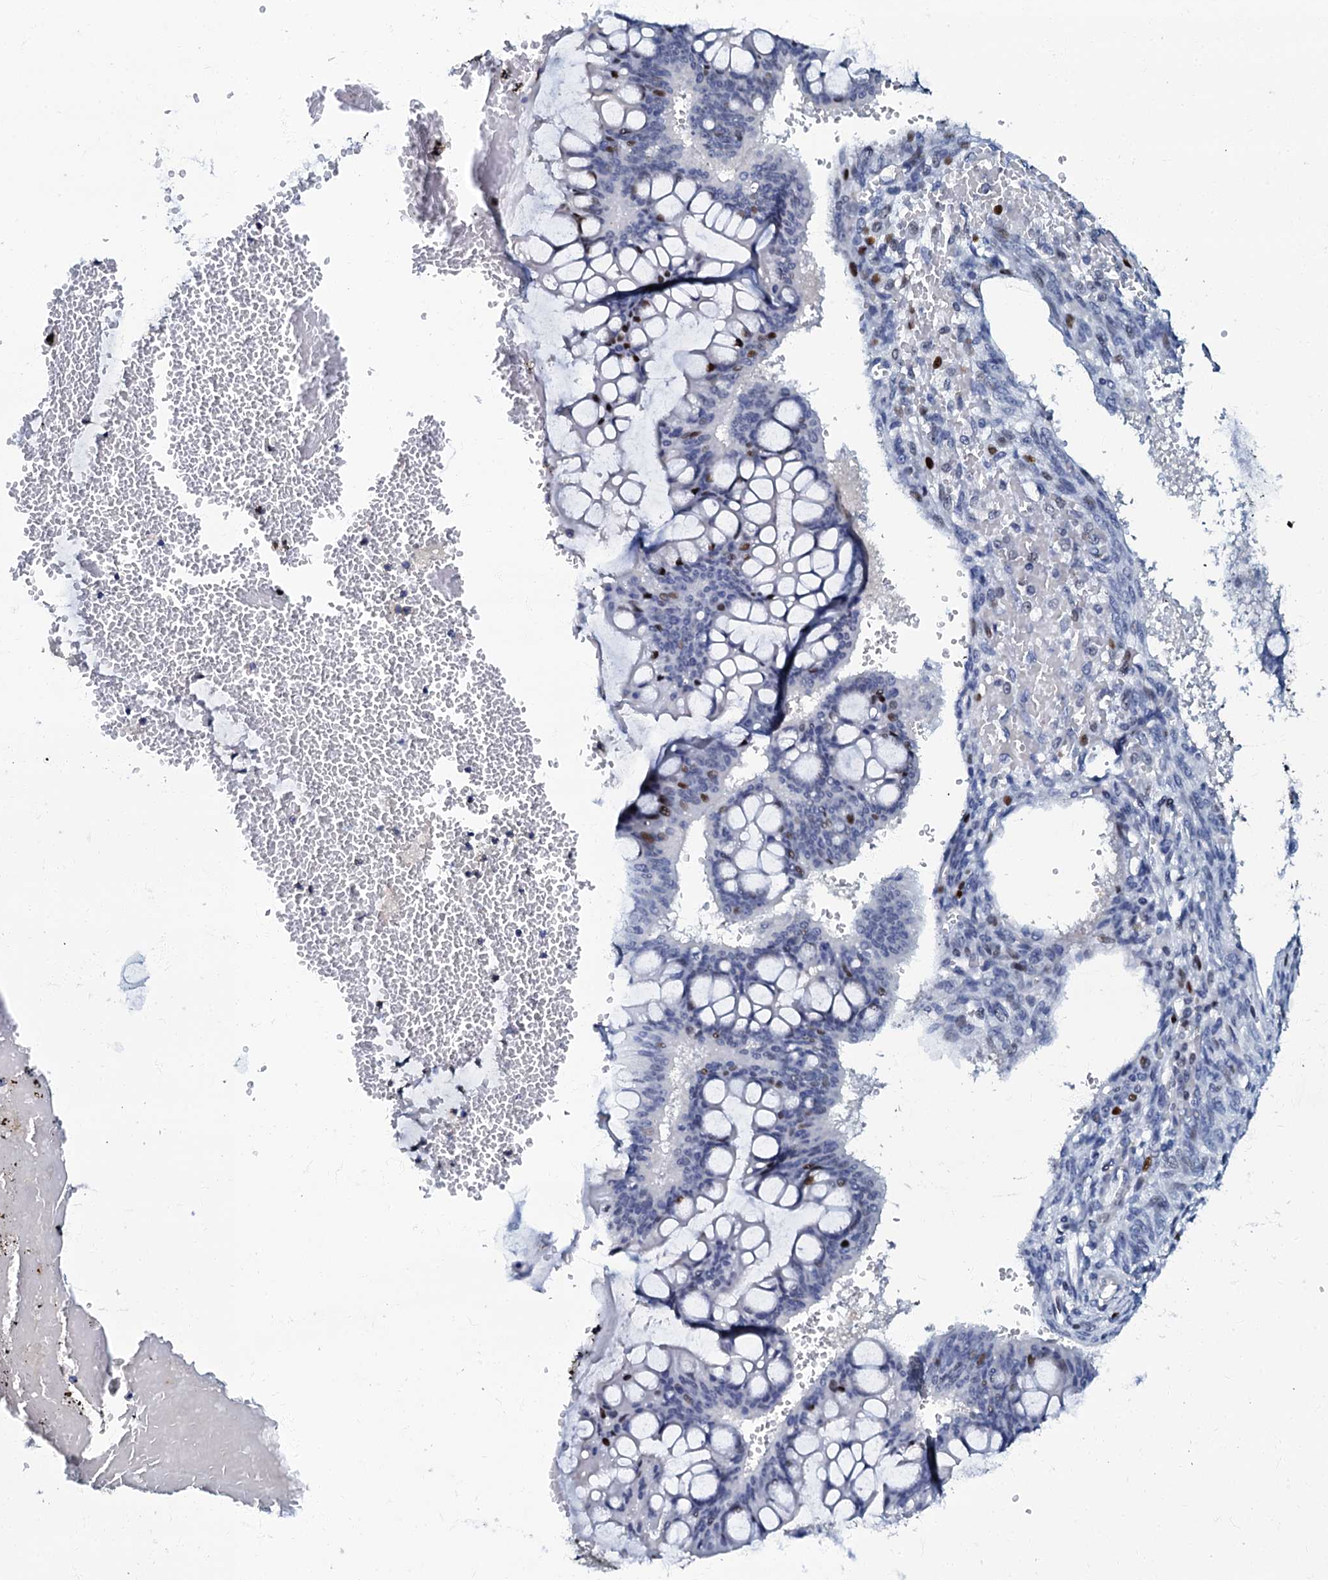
{"staining": {"intensity": "negative", "quantity": "none", "location": "none"}, "tissue": "ovarian cancer", "cell_type": "Tumor cells", "image_type": "cancer", "snomed": [{"axis": "morphology", "description": "Cystadenocarcinoma, mucinous, NOS"}, {"axis": "topography", "description": "Ovary"}], "caption": "High magnification brightfield microscopy of ovarian cancer stained with DAB (brown) and counterstained with hematoxylin (blue): tumor cells show no significant staining.", "gene": "MFSD5", "patient": {"sex": "female", "age": 73}}